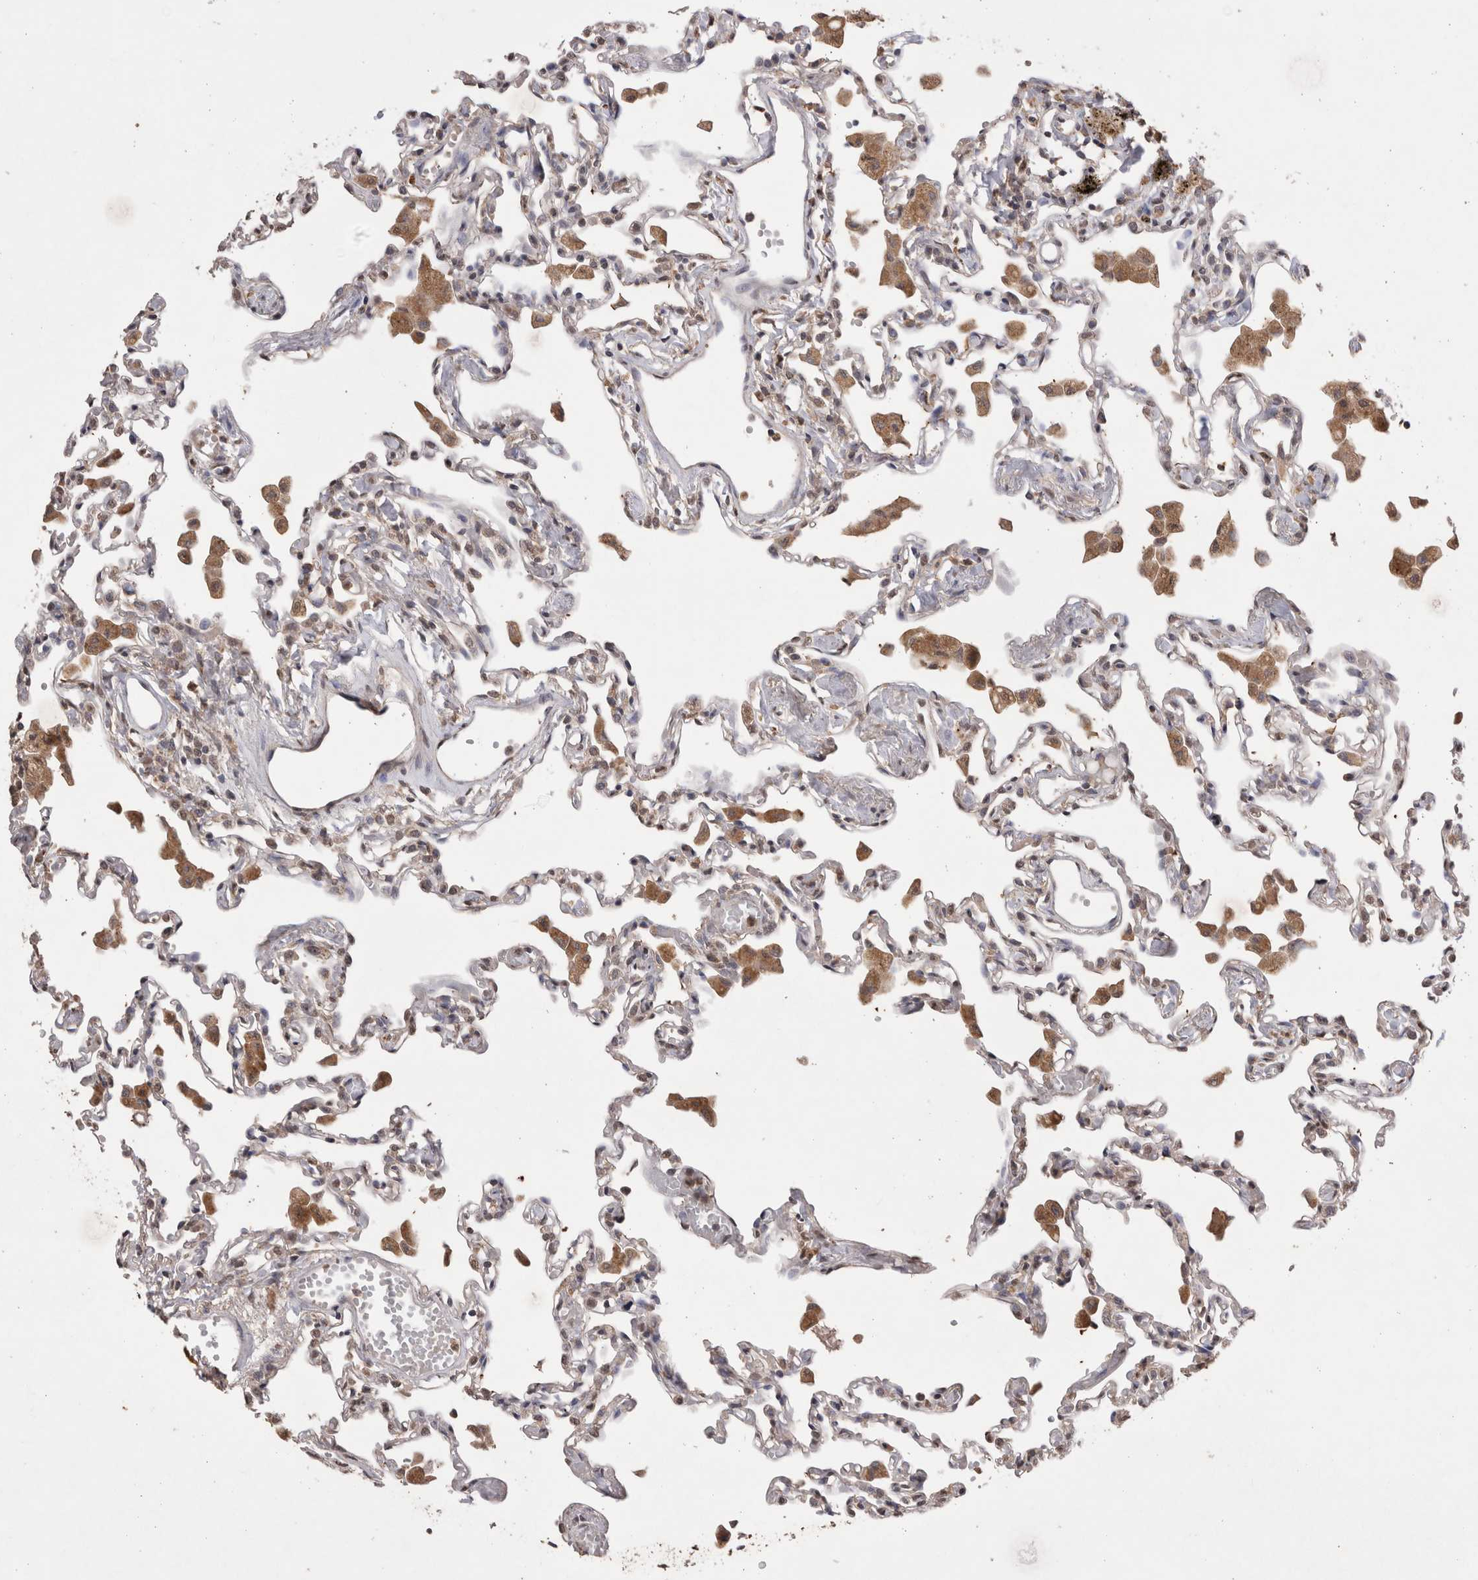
{"staining": {"intensity": "weak", "quantity": "25%-75%", "location": "cytoplasmic/membranous,nuclear"}, "tissue": "lung", "cell_type": "Alveolar cells", "image_type": "normal", "snomed": [{"axis": "morphology", "description": "Normal tissue, NOS"}, {"axis": "topography", "description": "Bronchus"}, {"axis": "topography", "description": "Lung"}], "caption": "Immunohistochemical staining of normal human lung exhibits low levels of weak cytoplasmic/membranous,nuclear expression in about 25%-75% of alveolar cells. (Brightfield microscopy of DAB IHC at high magnification).", "gene": "GRK5", "patient": {"sex": "female", "age": 49}}